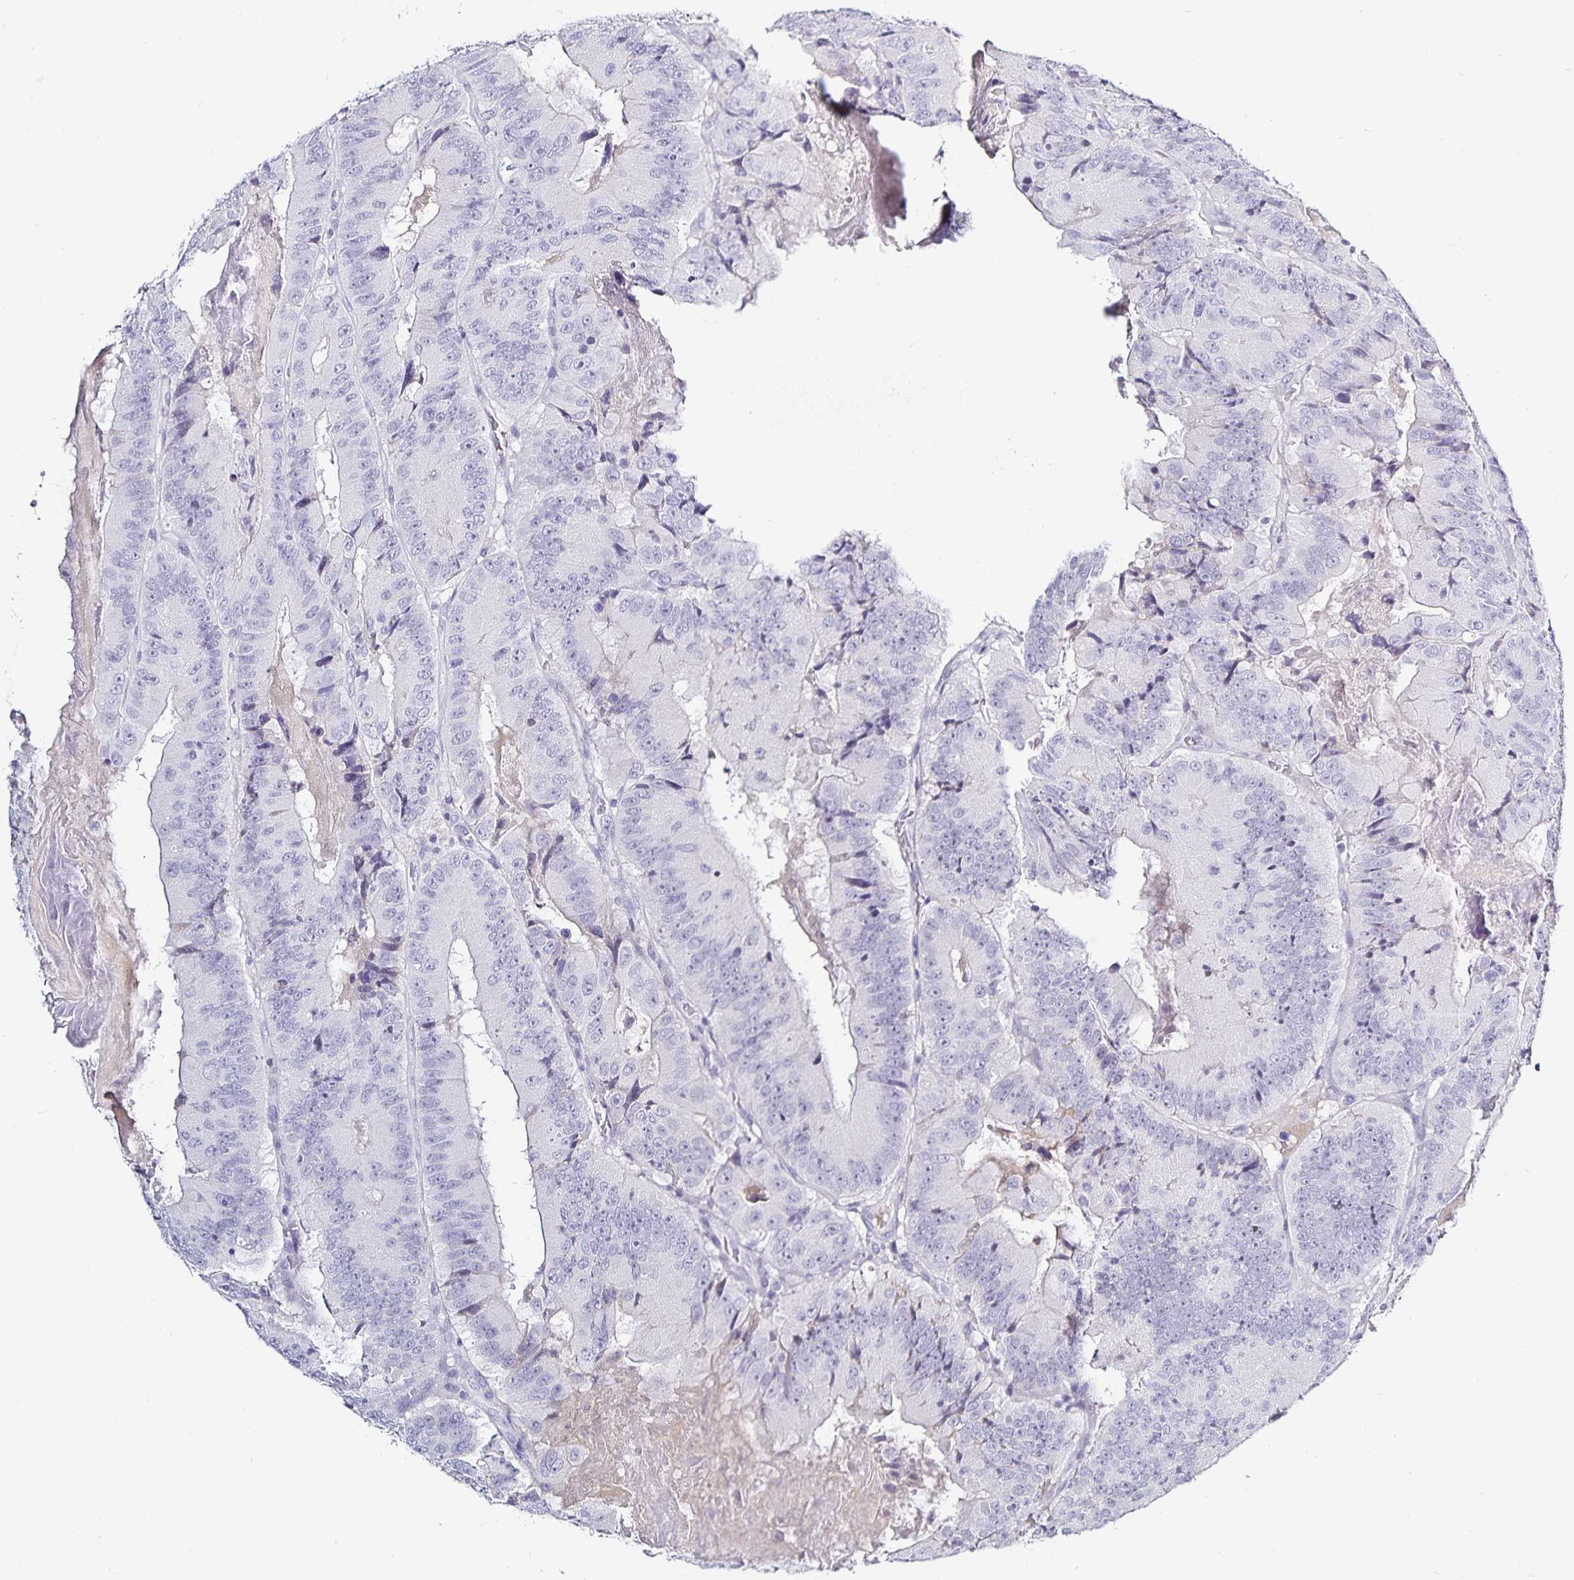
{"staining": {"intensity": "negative", "quantity": "none", "location": "none"}, "tissue": "colorectal cancer", "cell_type": "Tumor cells", "image_type": "cancer", "snomed": [{"axis": "morphology", "description": "Adenocarcinoma, NOS"}, {"axis": "topography", "description": "Colon"}], "caption": "Tumor cells show no significant protein staining in adenocarcinoma (colorectal). Nuclei are stained in blue.", "gene": "TTR", "patient": {"sex": "female", "age": 86}}